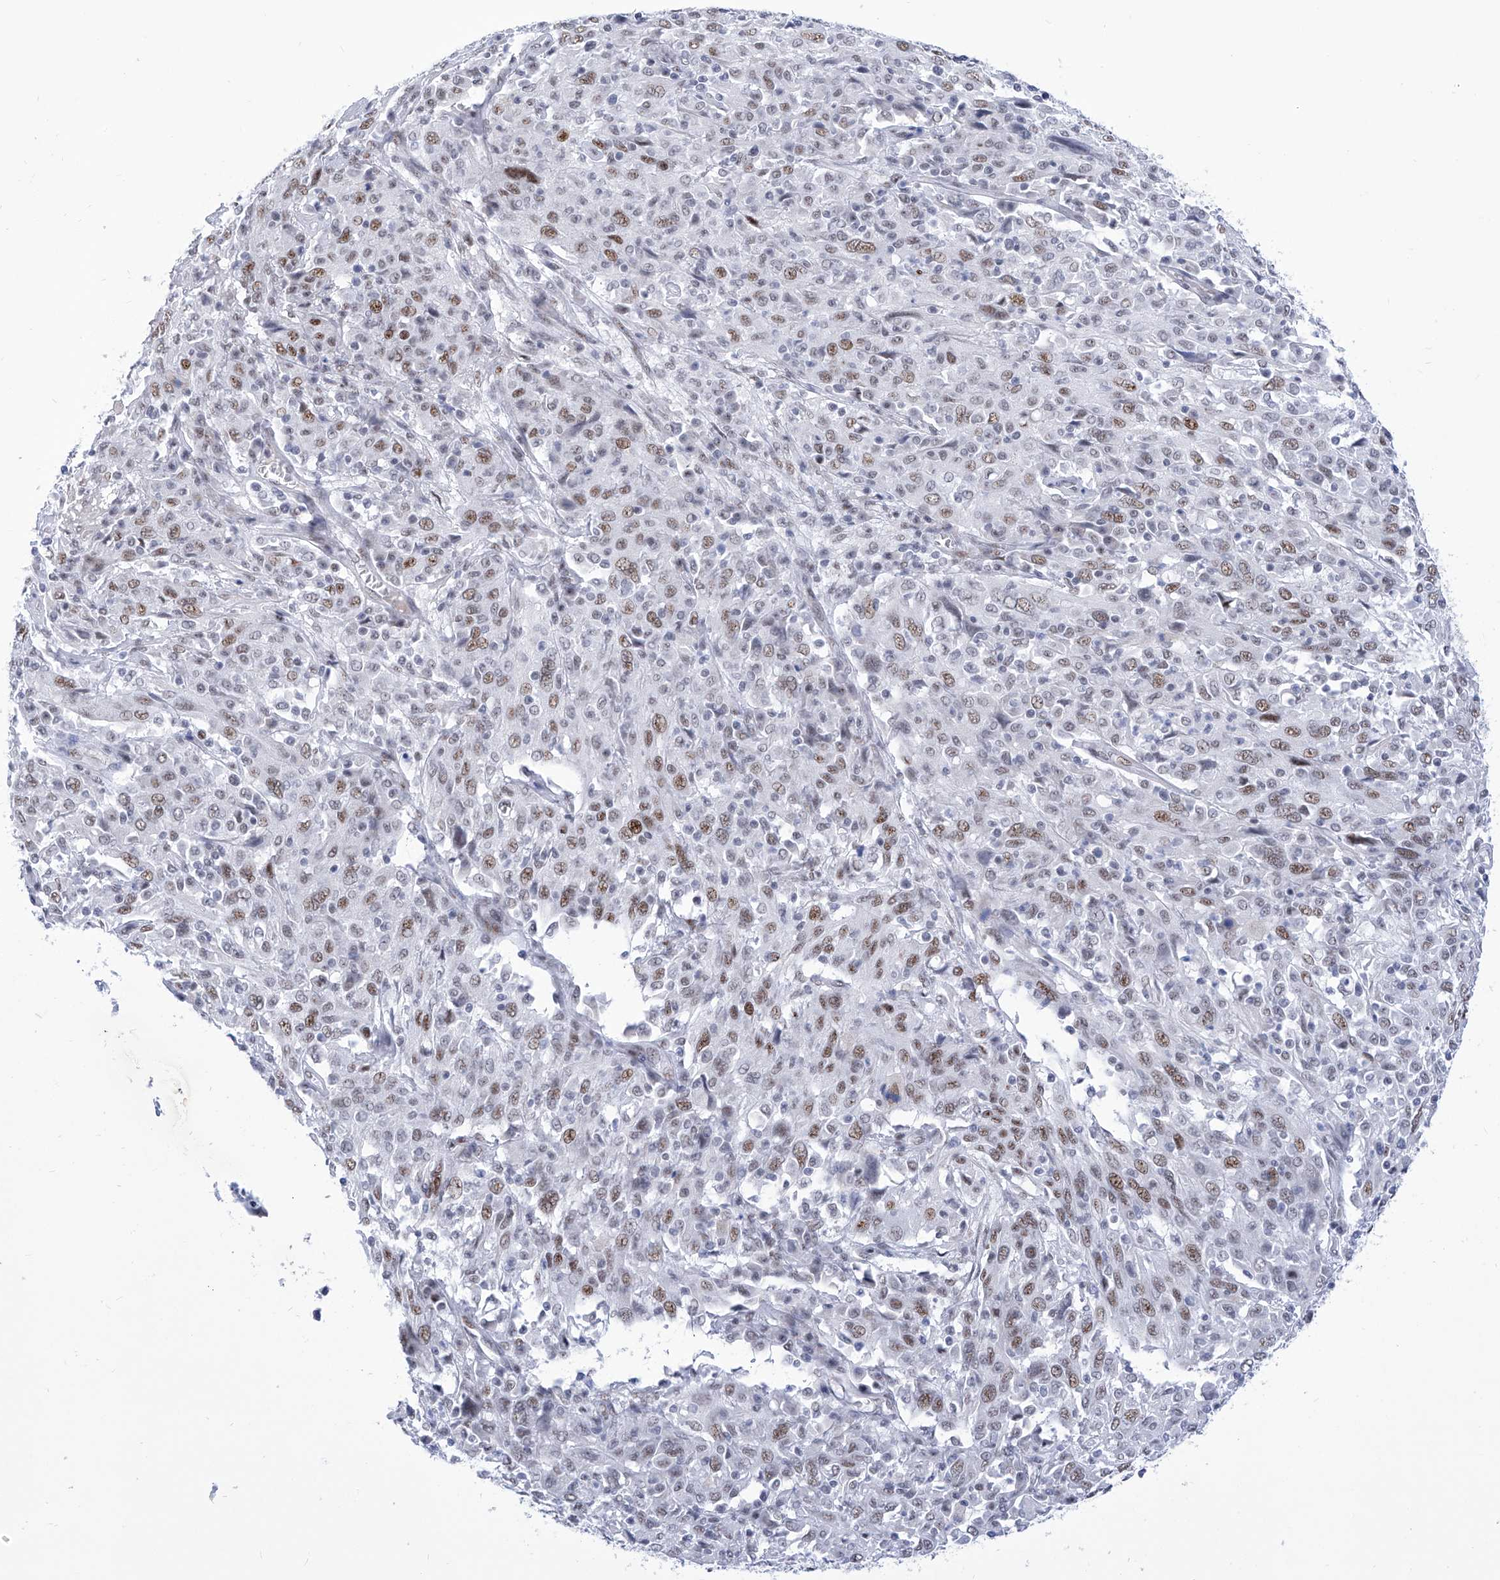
{"staining": {"intensity": "moderate", "quantity": "25%-75%", "location": "nuclear"}, "tissue": "cervical cancer", "cell_type": "Tumor cells", "image_type": "cancer", "snomed": [{"axis": "morphology", "description": "Squamous cell carcinoma, NOS"}, {"axis": "topography", "description": "Cervix"}], "caption": "Protein expression analysis of human cervical cancer reveals moderate nuclear expression in about 25%-75% of tumor cells. (DAB (3,3'-diaminobenzidine) = brown stain, brightfield microscopy at high magnification).", "gene": "SART1", "patient": {"sex": "female", "age": 46}}